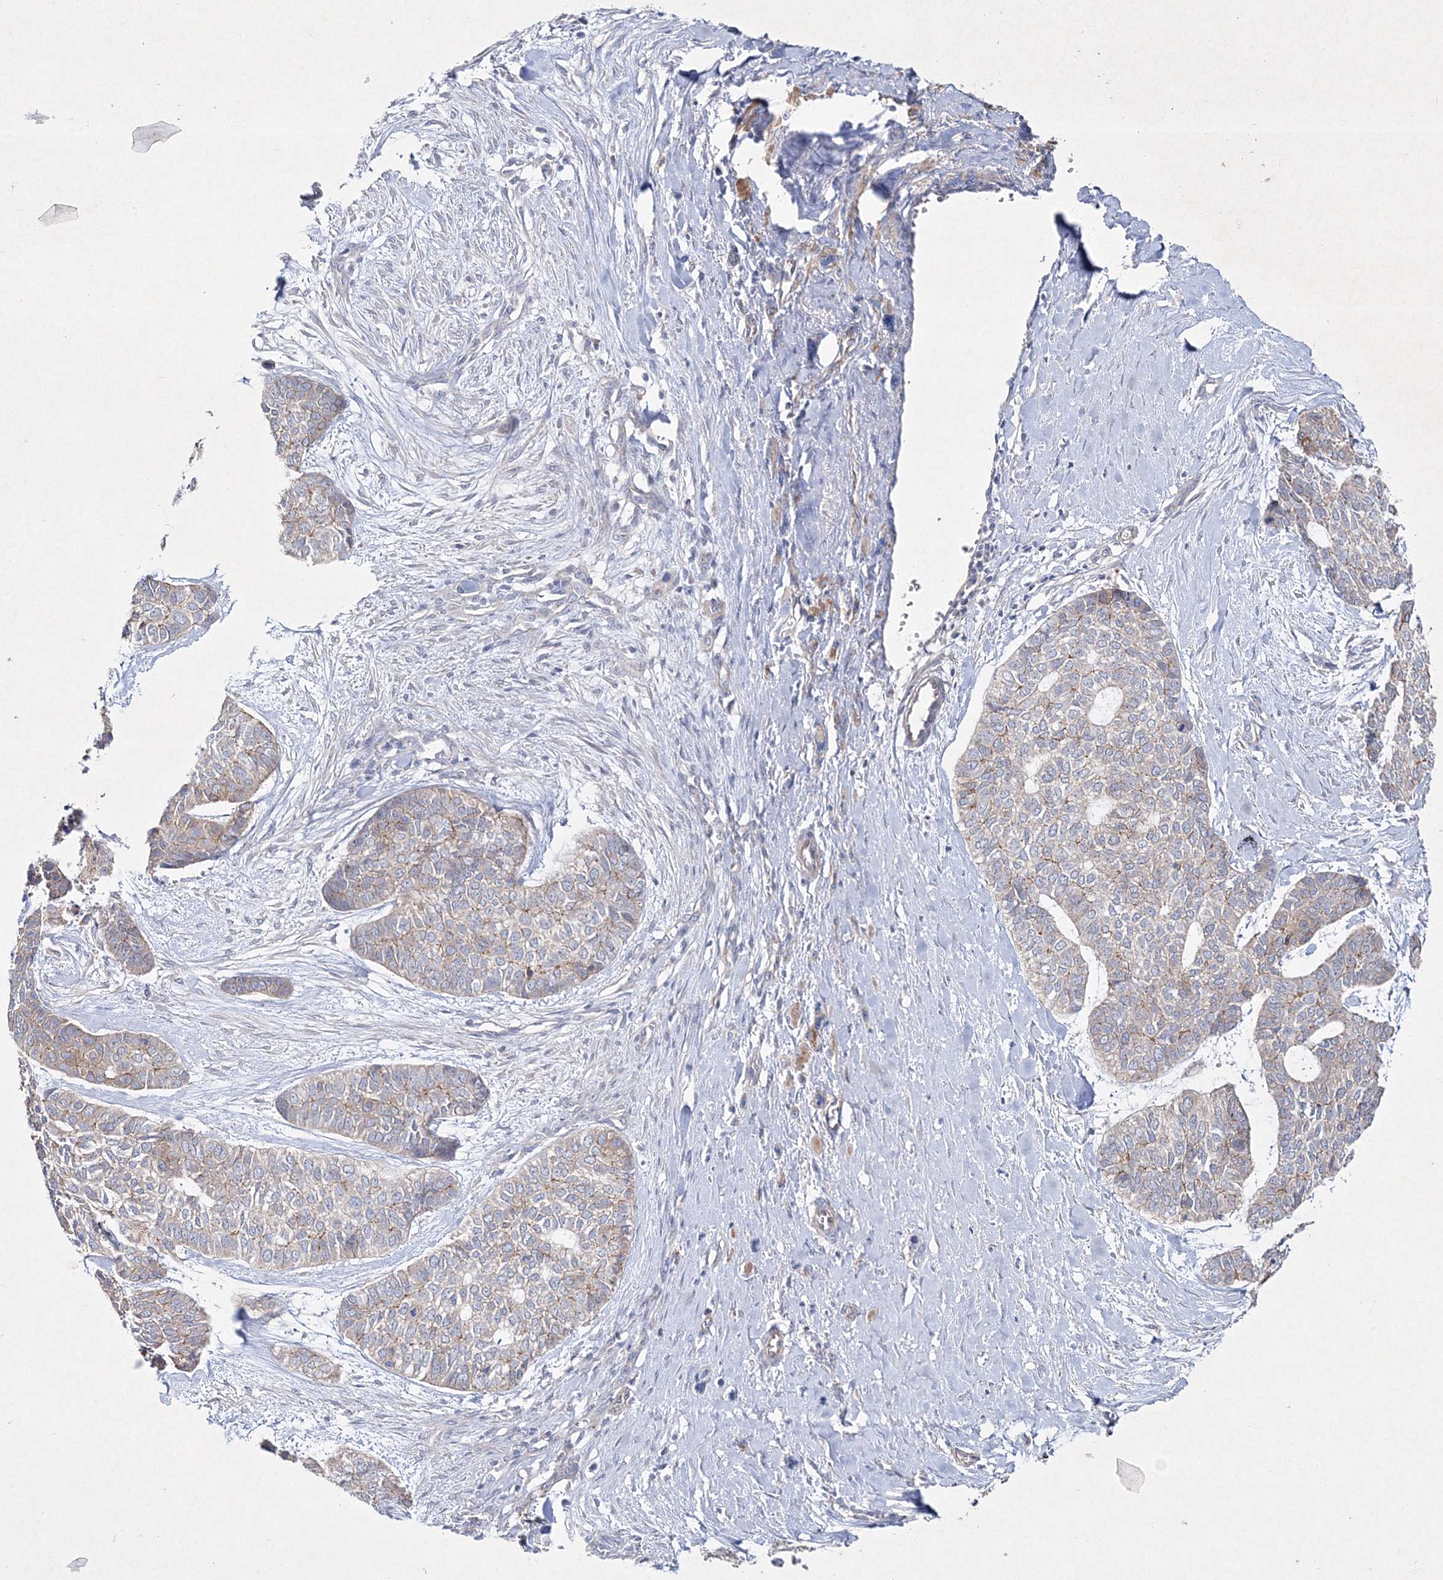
{"staining": {"intensity": "moderate", "quantity": "25%-75%", "location": "cytoplasmic/membranous"}, "tissue": "skin cancer", "cell_type": "Tumor cells", "image_type": "cancer", "snomed": [{"axis": "morphology", "description": "Basal cell carcinoma"}, {"axis": "topography", "description": "Skin"}], "caption": "Protein analysis of skin basal cell carcinoma tissue demonstrates moderate cytoplasmic/membranous positivity in approximately 25%-75% of tumor cells.", "gene": "NAA40", "patient": {"sex": "female", "age": 64}}